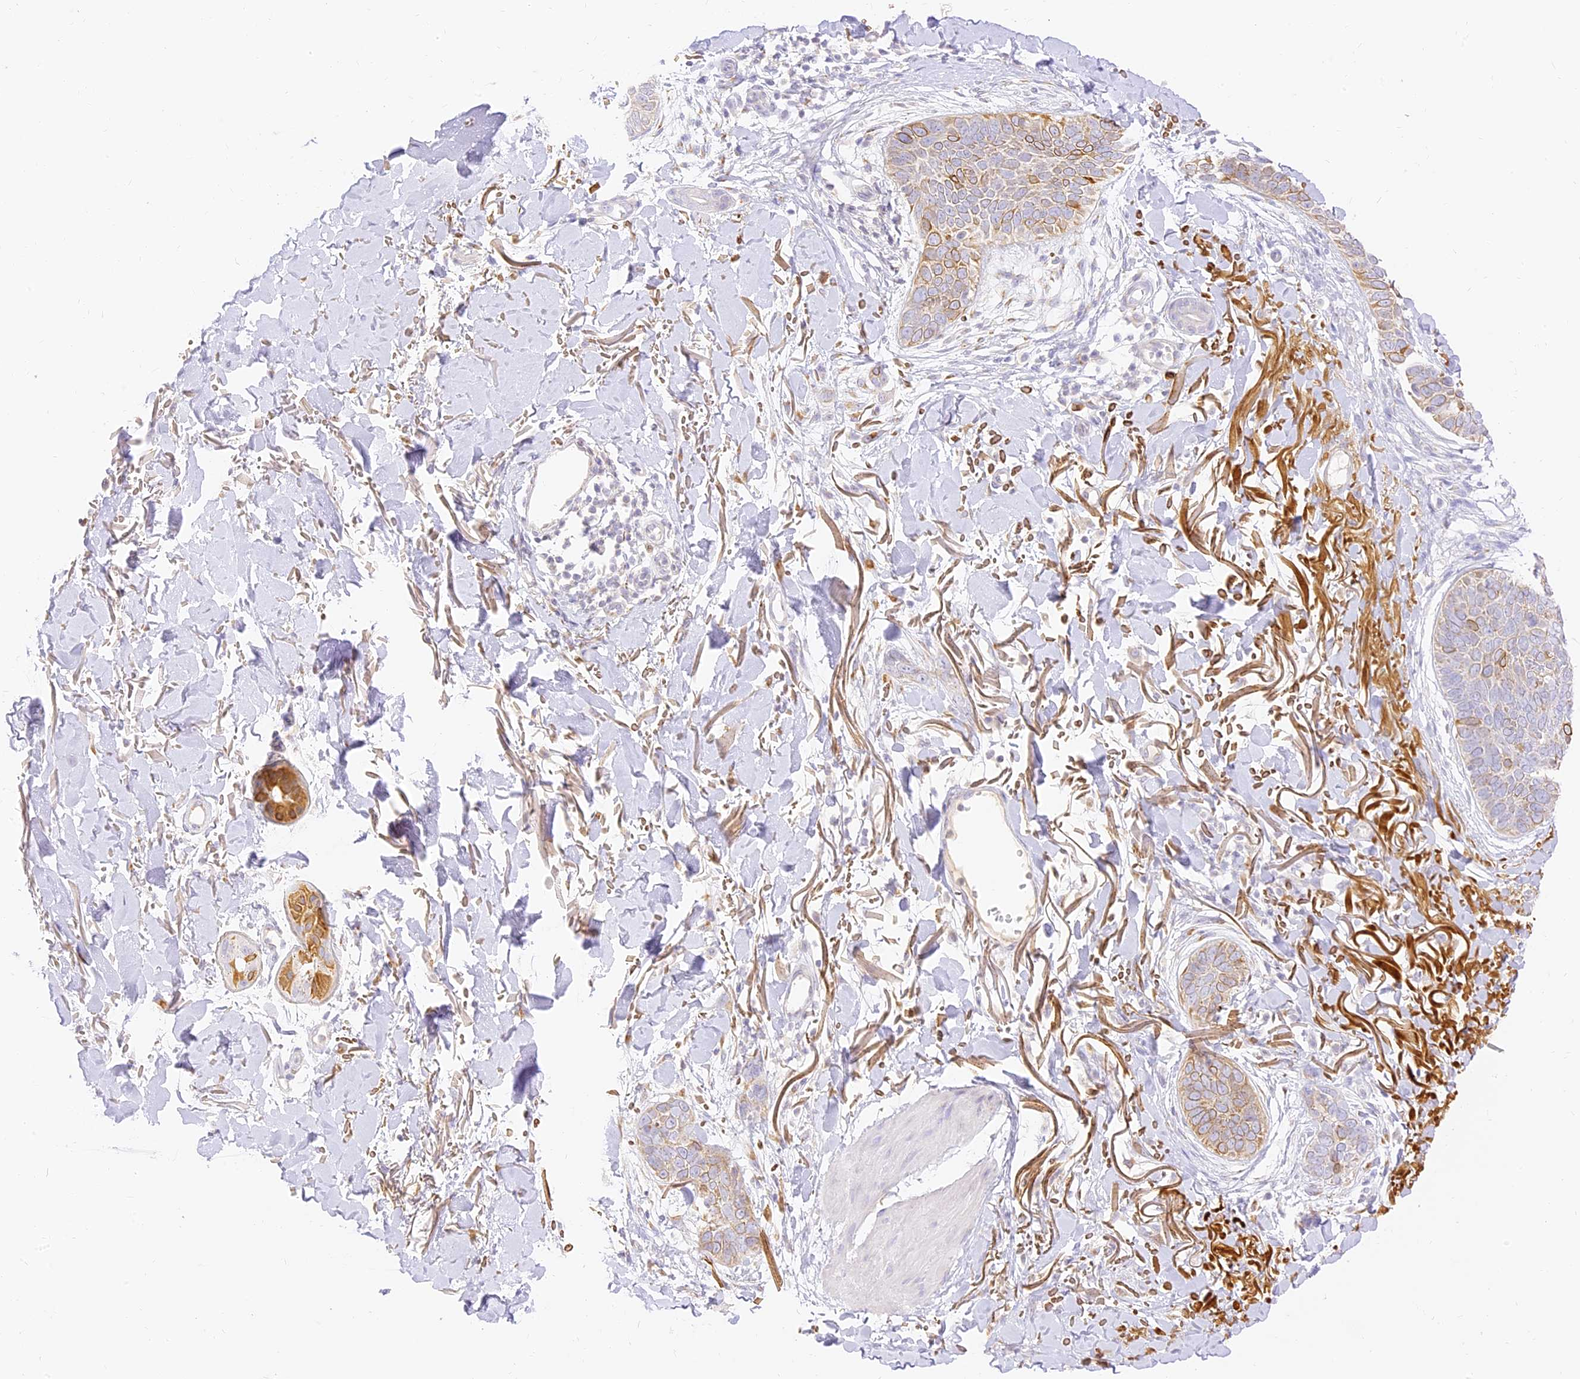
{"staining": {"intensity": "moderate", "quantity": "<25%", "location": "cytoplasmic/membranous"}, "tissue": "skin cancer", "cell_type": "Tumor cells", "image_type": "cancer", "snomed": [{"axis": "morphology", "description": "Basal cell carcinoma"}, {"axis": "topography", "description": "Skin"}], "caption": "Immunohistochemical staining of human basal cell carcinoma (skin) shows low levels of moderate cytoplasmic/membranous protein expression in about <25% of tumor cells.", "gene": "SEC13", "patient": {"sex": "male", "age": 85}}